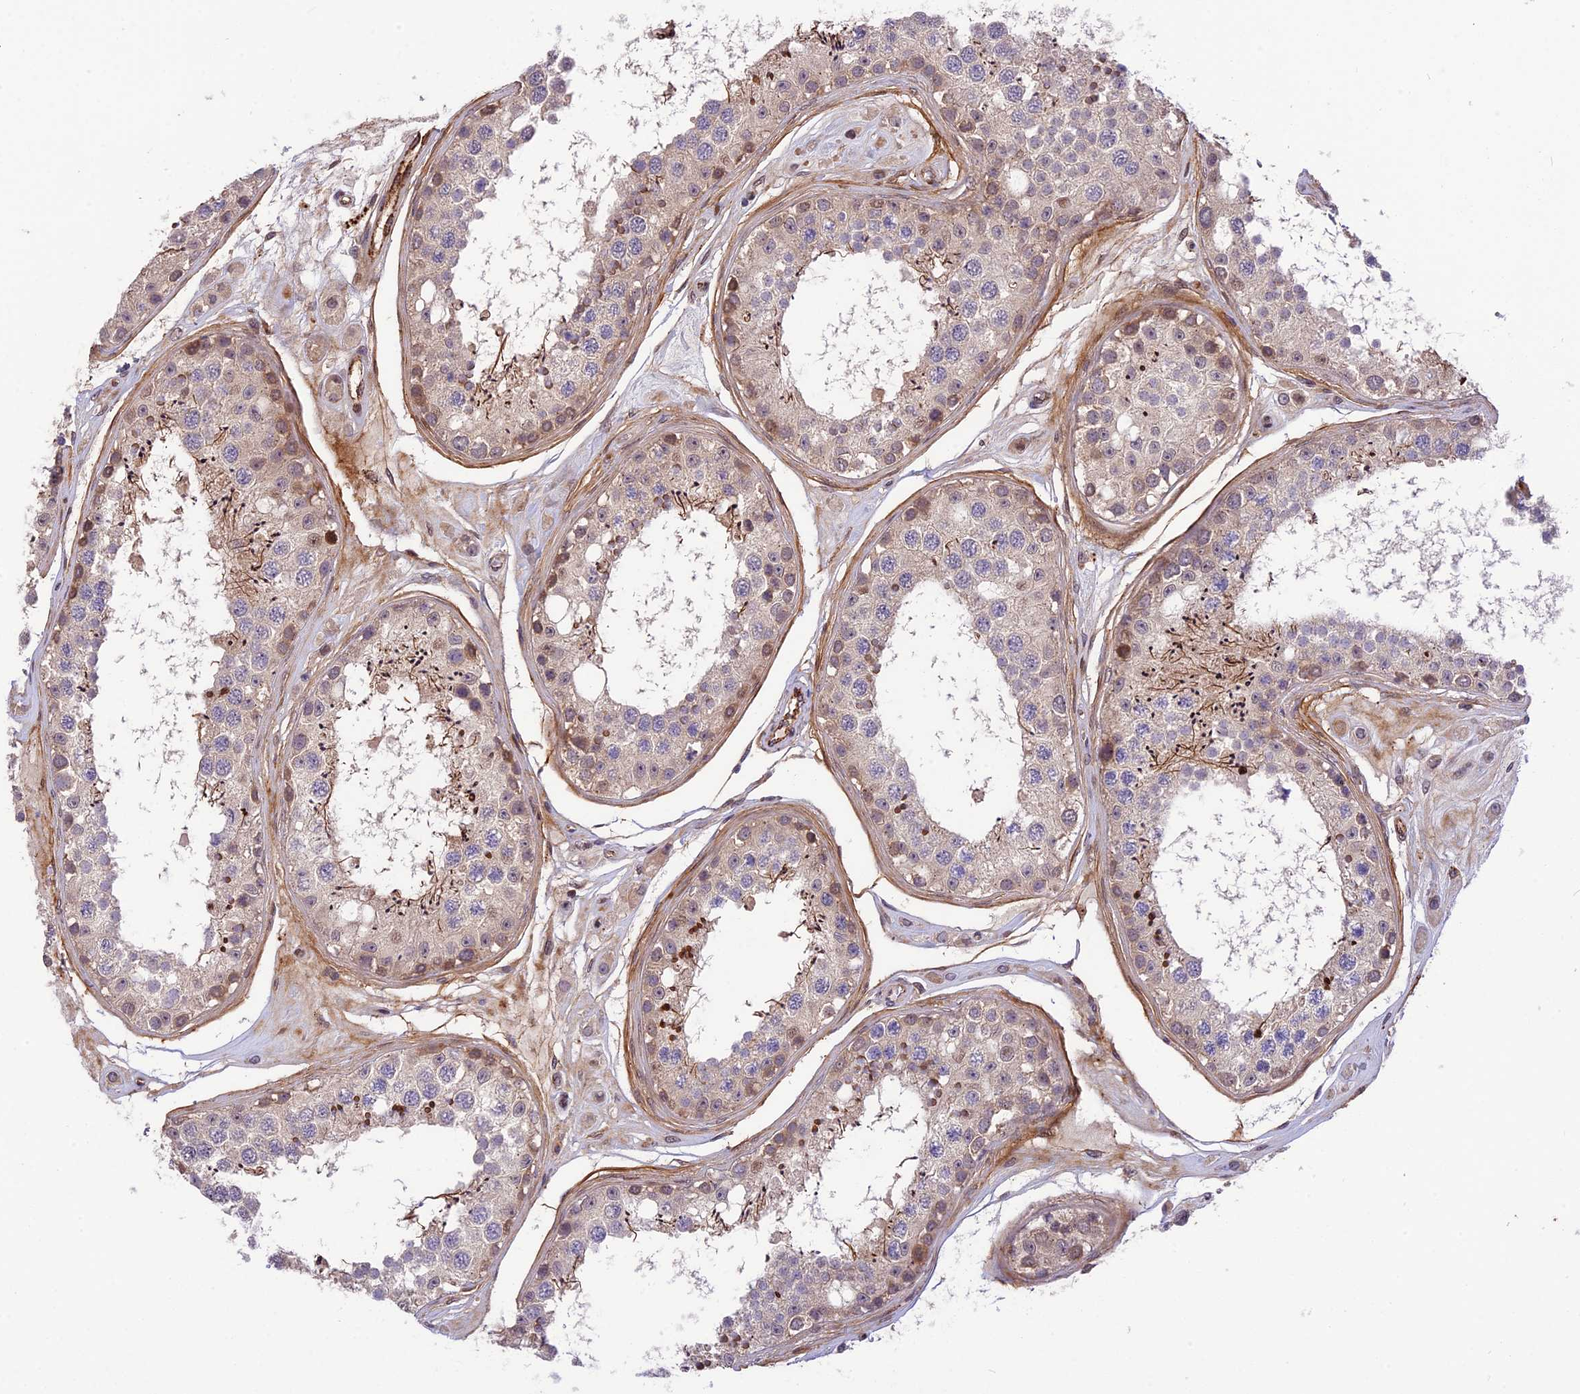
{"staining": {"intensity": "moderate", "quantity": "<25%", "location": "cytoplasmic/membranous,nuclear"}, "tissue": "testis", "cell_type": "Cells in seminiferous ducts", "image_type": "normal", "snomed": [{"axis": "morphology", "description": "Normal tissue, NOS"}, {"axis": "topography", "description": "Testis"}], "caption": "Moderate cytoplasmic/membranous,nuclear protein positivity is appreciated in approximately <25% of cells in seminiferous ducts in testis. (brown staining indicates protein expression, while blue staining denotes nuclei).", "gene": "MFSD2A", "patient": {"sex": "male", "age": 25}}